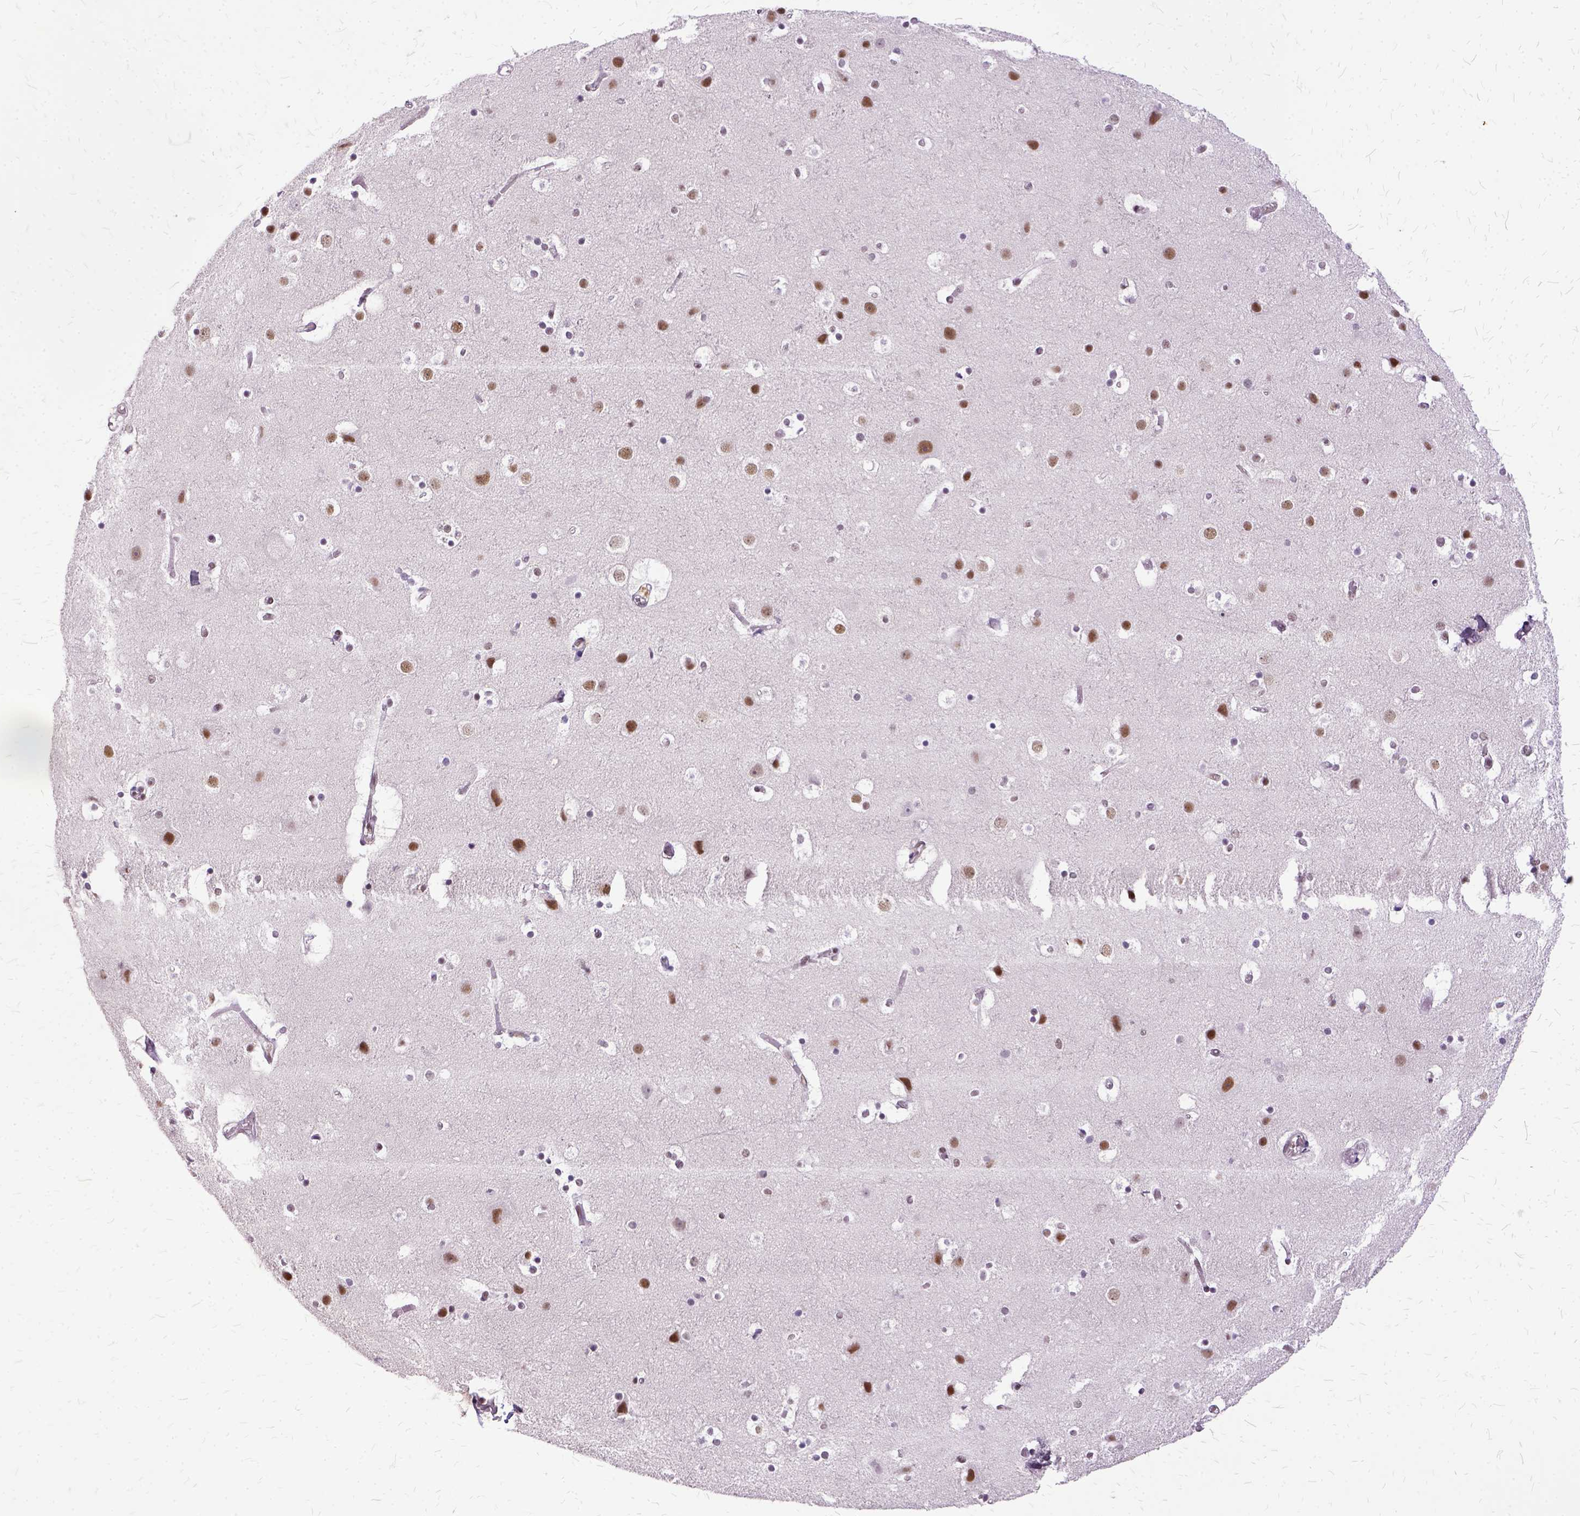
{"staining": {"intensity": "weak", "quantity": ">75%", "location": "nuclear"}, "tissue": "cerebral cortex", "cell_type": "Endothelial cells", "image_type": "normal", "snomed": [{"axis": "morphology", "description": "Normal tissue, NOS"}, {"axis": "topography", "description": "Cerebral cortex"}], "caption": "IHC of normal cerebral cortex reveals low levels of weak nuclear staining in approximately >75% of endothelial cells.", "gene": "SETD1A", "patient": {"sex": "female", "age": 52}}